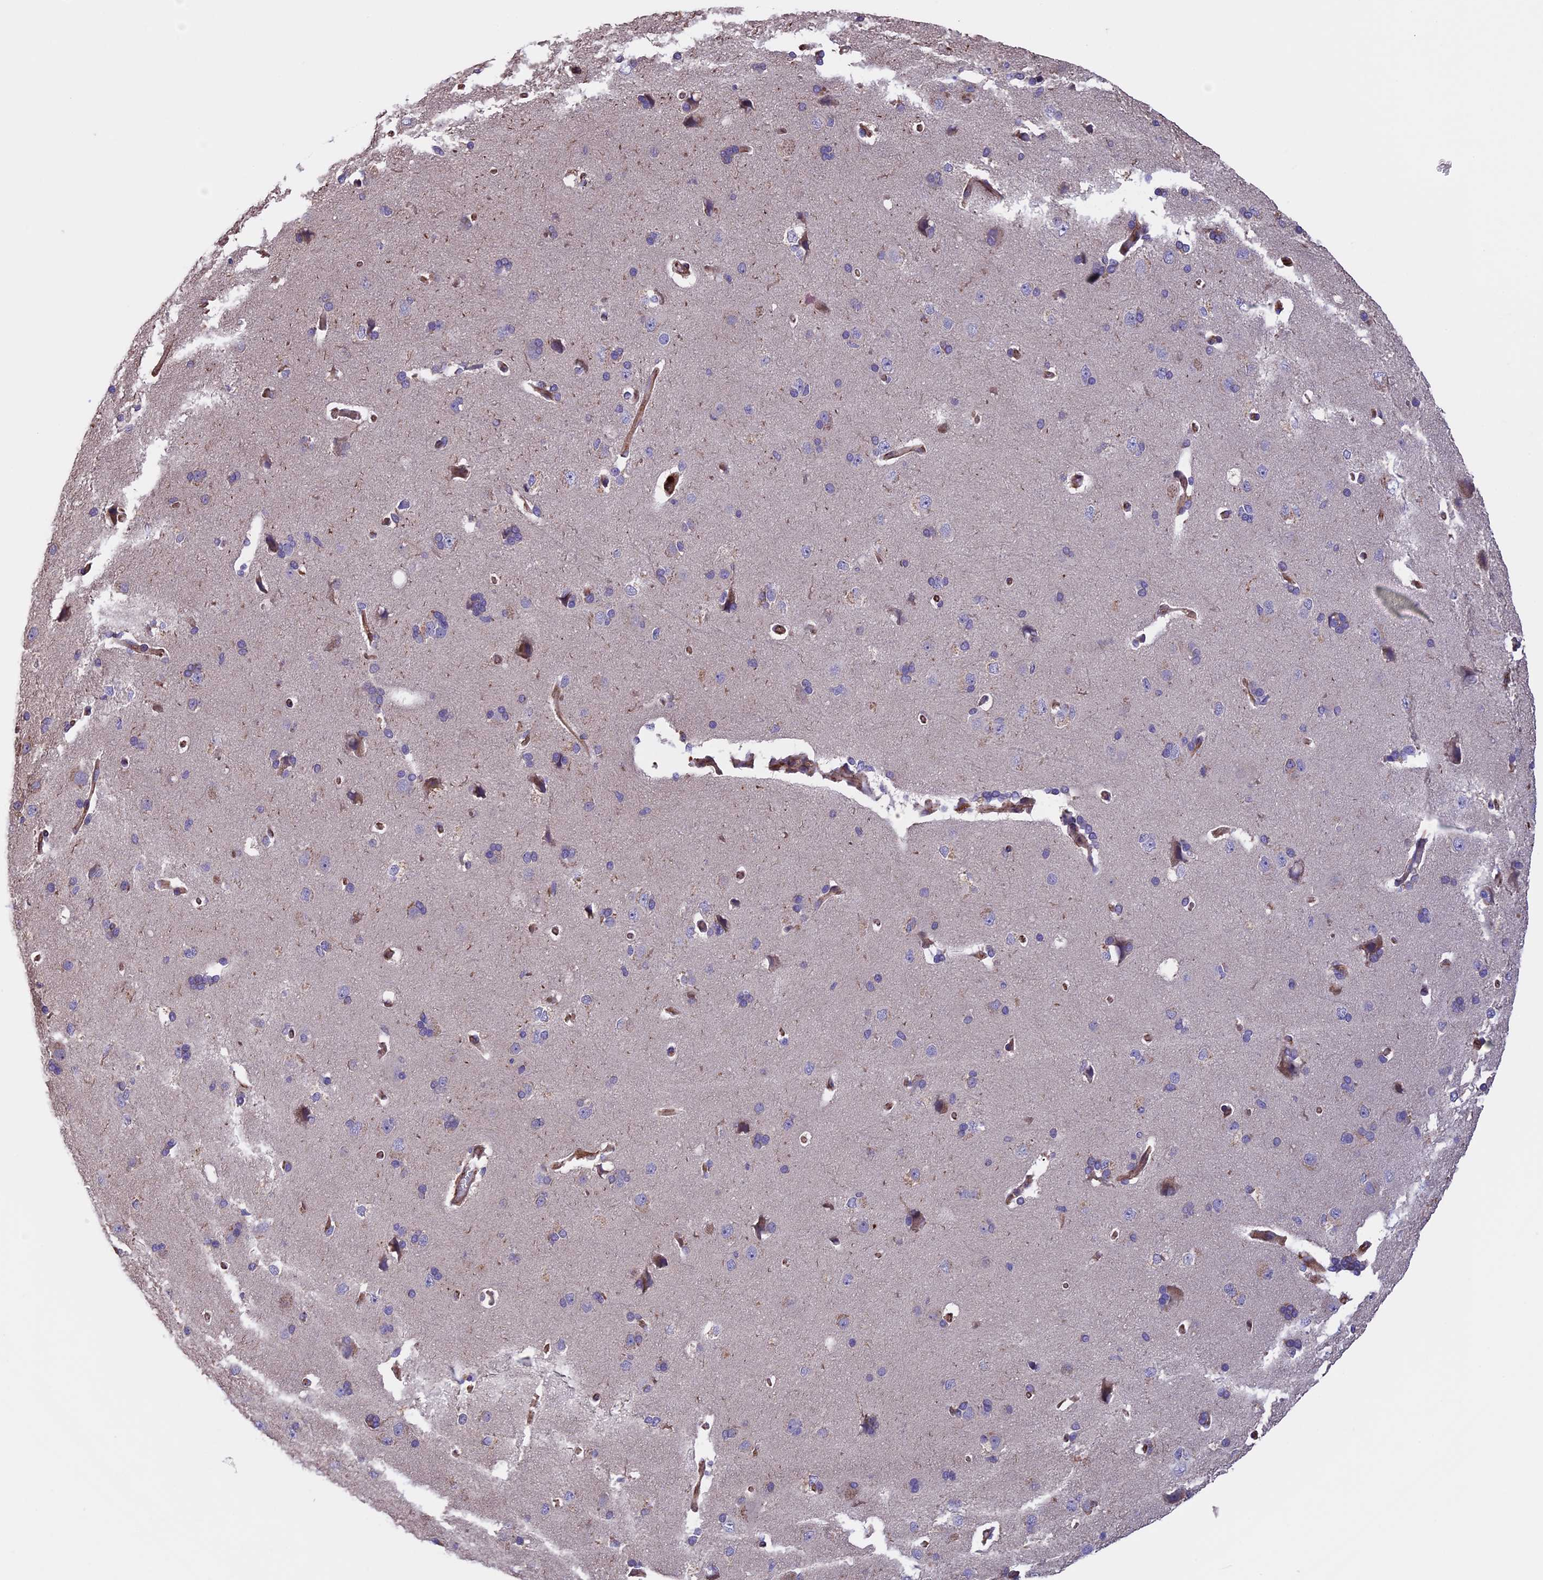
{"staining": {"intensity": "moderate", "quantity": ">75%", "location": "cytoplasmic/membranous"}, "tissue": "cerebral cortex", "cell_type": "Endothelial cells", "image_type": "normal", "snomed": [{"axis": "morphology", "description": "Normal tissue, NOS"}, {"axis": "topography", "description": "Cerebral cortex"}], "caption": "The histopathology image displays staining of unremarkable cerebral cortex, revealing moderate cytoplasmic/membranous protein staining (brown color) within endothelial cells.", "gene": "GAS8", "patient": {"sex": "male", "age": 62}}